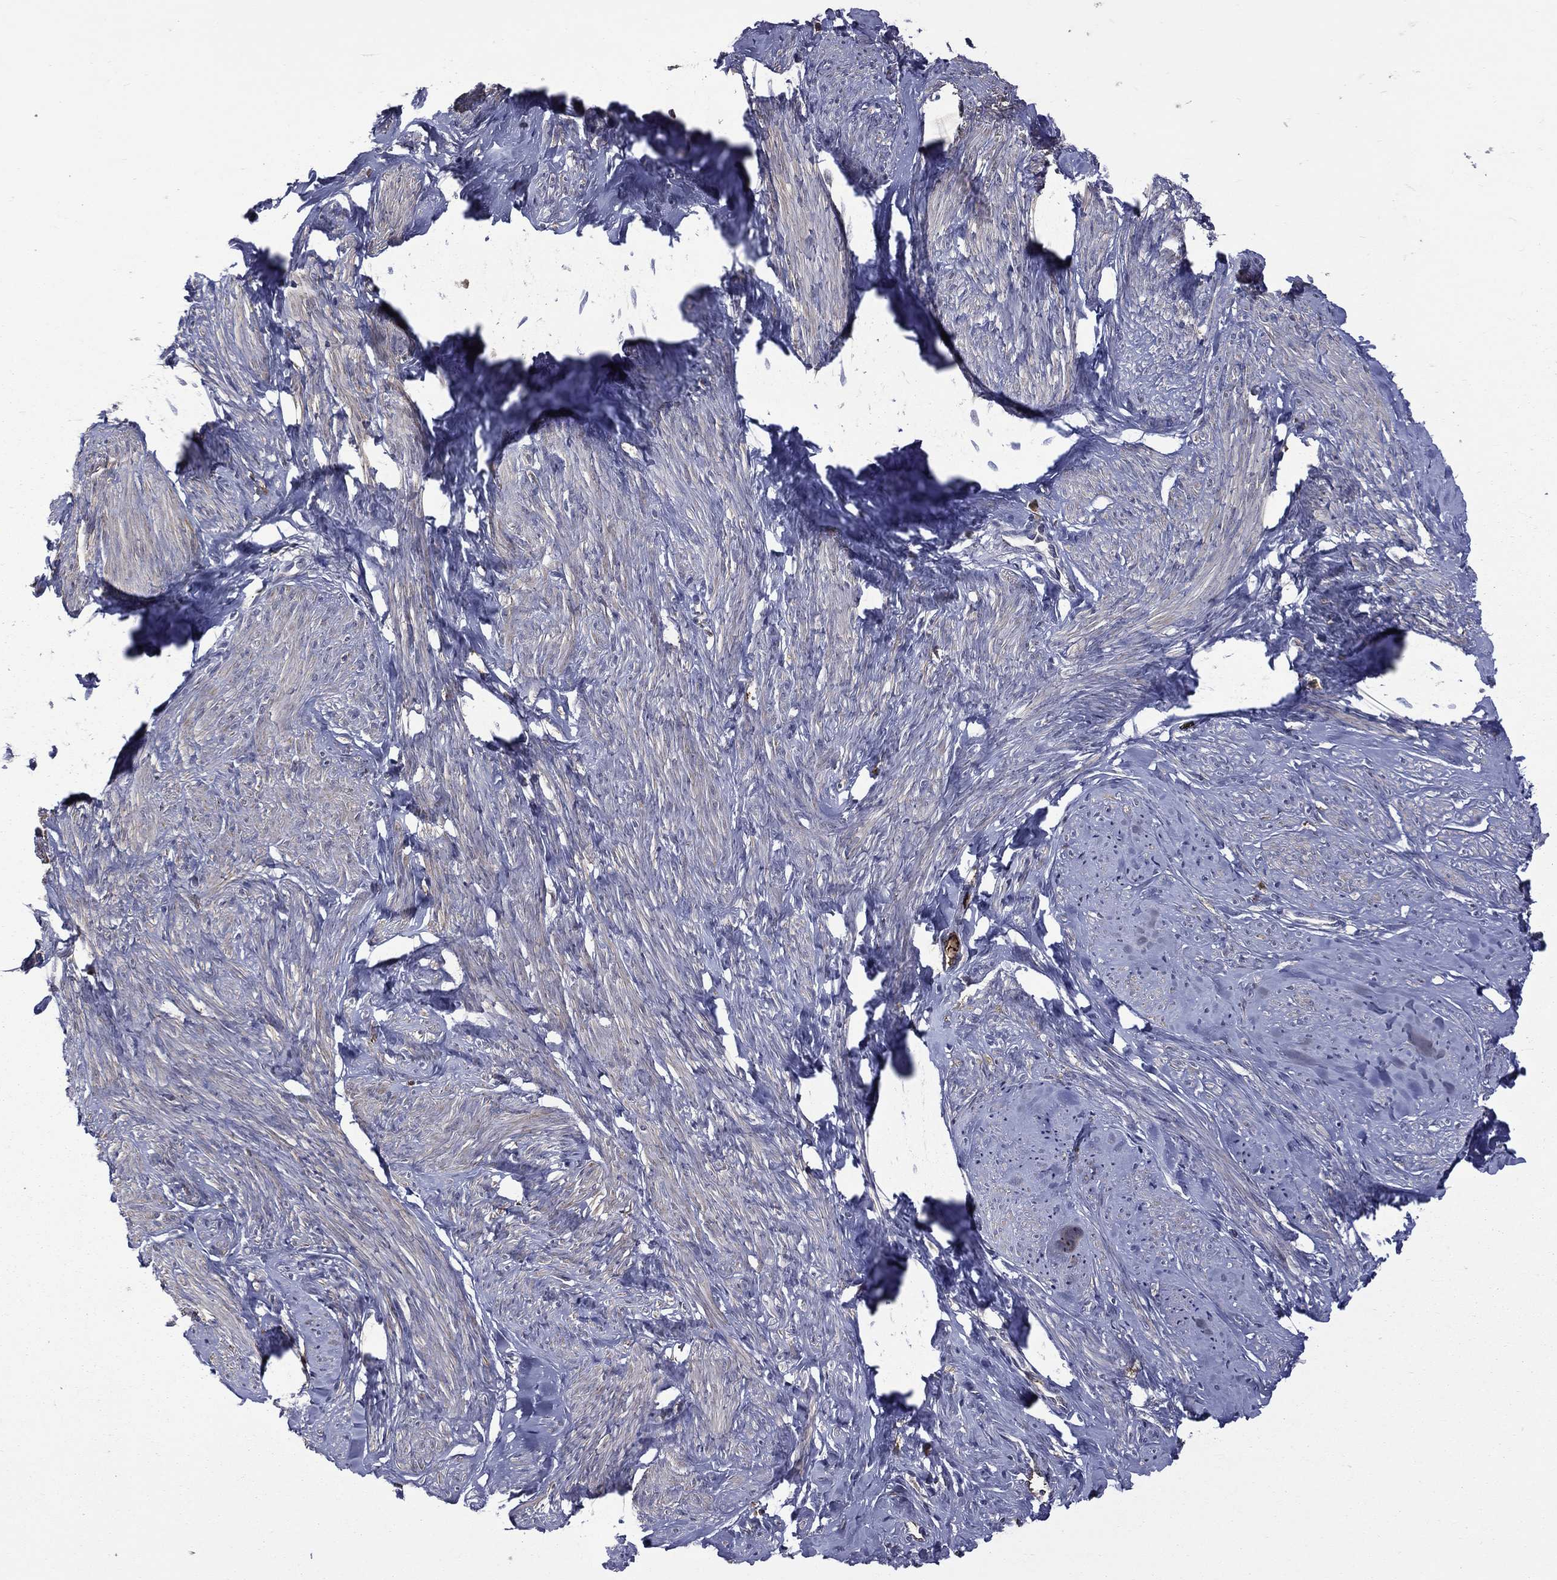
{"staining": {"intensity": "negative", "quantity": "none", "location": "none"}, "tissue": "smooth muscle", "cell_type": "Smooth muscle cells", "image_type": "normal", "snomed": [{"axis": "morphology", "description": "Normal tissue, NOS"}, {"axis": "topography", "description": "Smooth muscle"}], "caption": "IHC photomicrograph of benign smooth muscle: smooth muscle stained with DAB (3,3'-diaminobenzidine) reveals no significant protein expression in smooth muscle cells. Brightfield microscopy of IHC stained with DAB (brown) and hematoxylin (blue), captured at high magnification.", "gene": "FGG", "patient": {"sex": "female", "age": 48}}